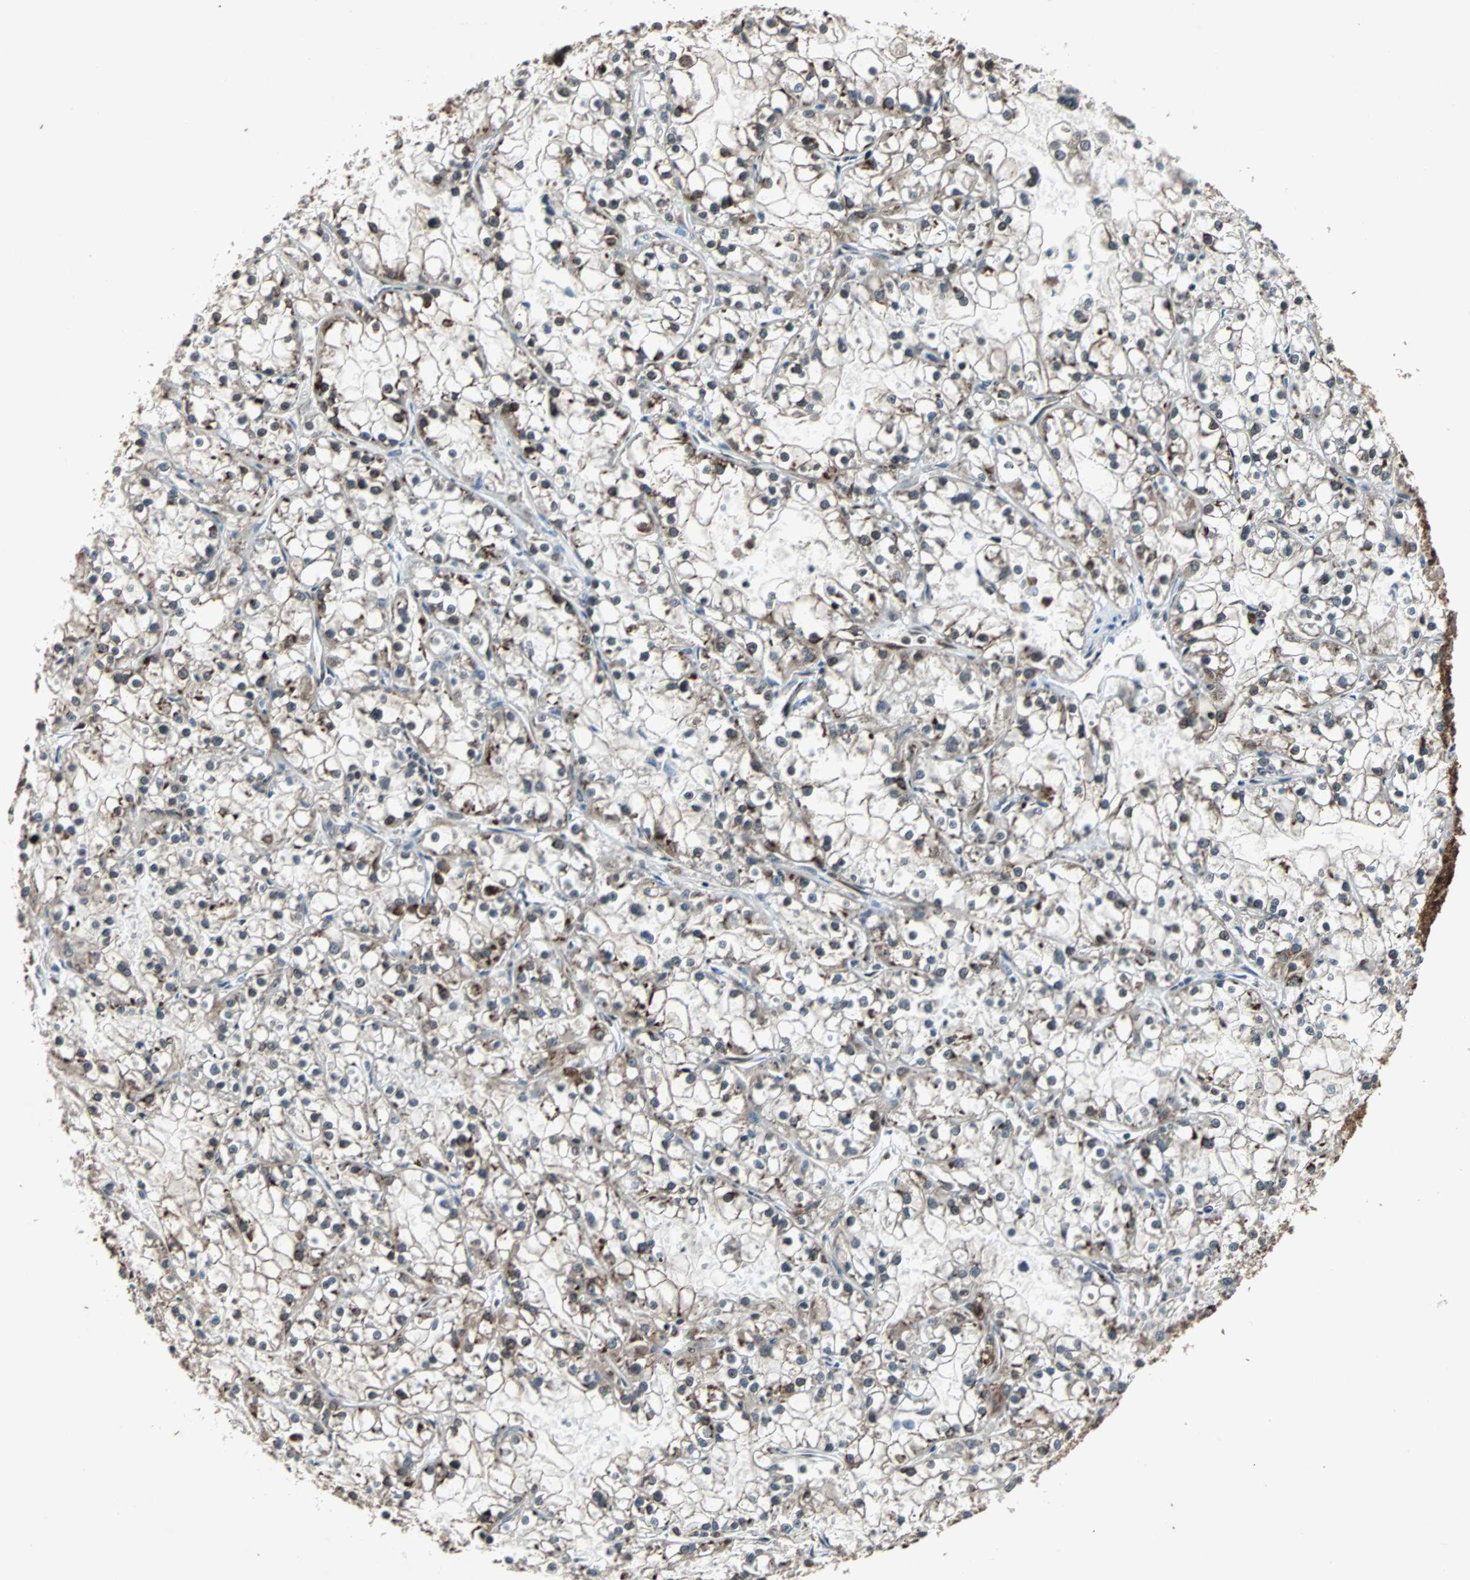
{"staining": {"intensity": "strong", "quantity": "25%-75%", "location": "cytoplasmic/membranous,nuclear"}, "tissue": "renal cancer", "cell_type": "Tumor cells", "image_type": "cancer", "snomed": [{"axis": "morphology", "description": "Adenocarcinoma, NOS"}, {"axis": "topography", "description": "Kidney"}], "caption": "Immunohistochemistry (IHC) (DAB) staining of human renal adenocarcinoma demonstrates strong cytoplasmic/membranous and nuclear protein staining in about 25%-75% of tumor cells.", "gene": "ACLY", "patient": {"sex": "female", "age": 52}}